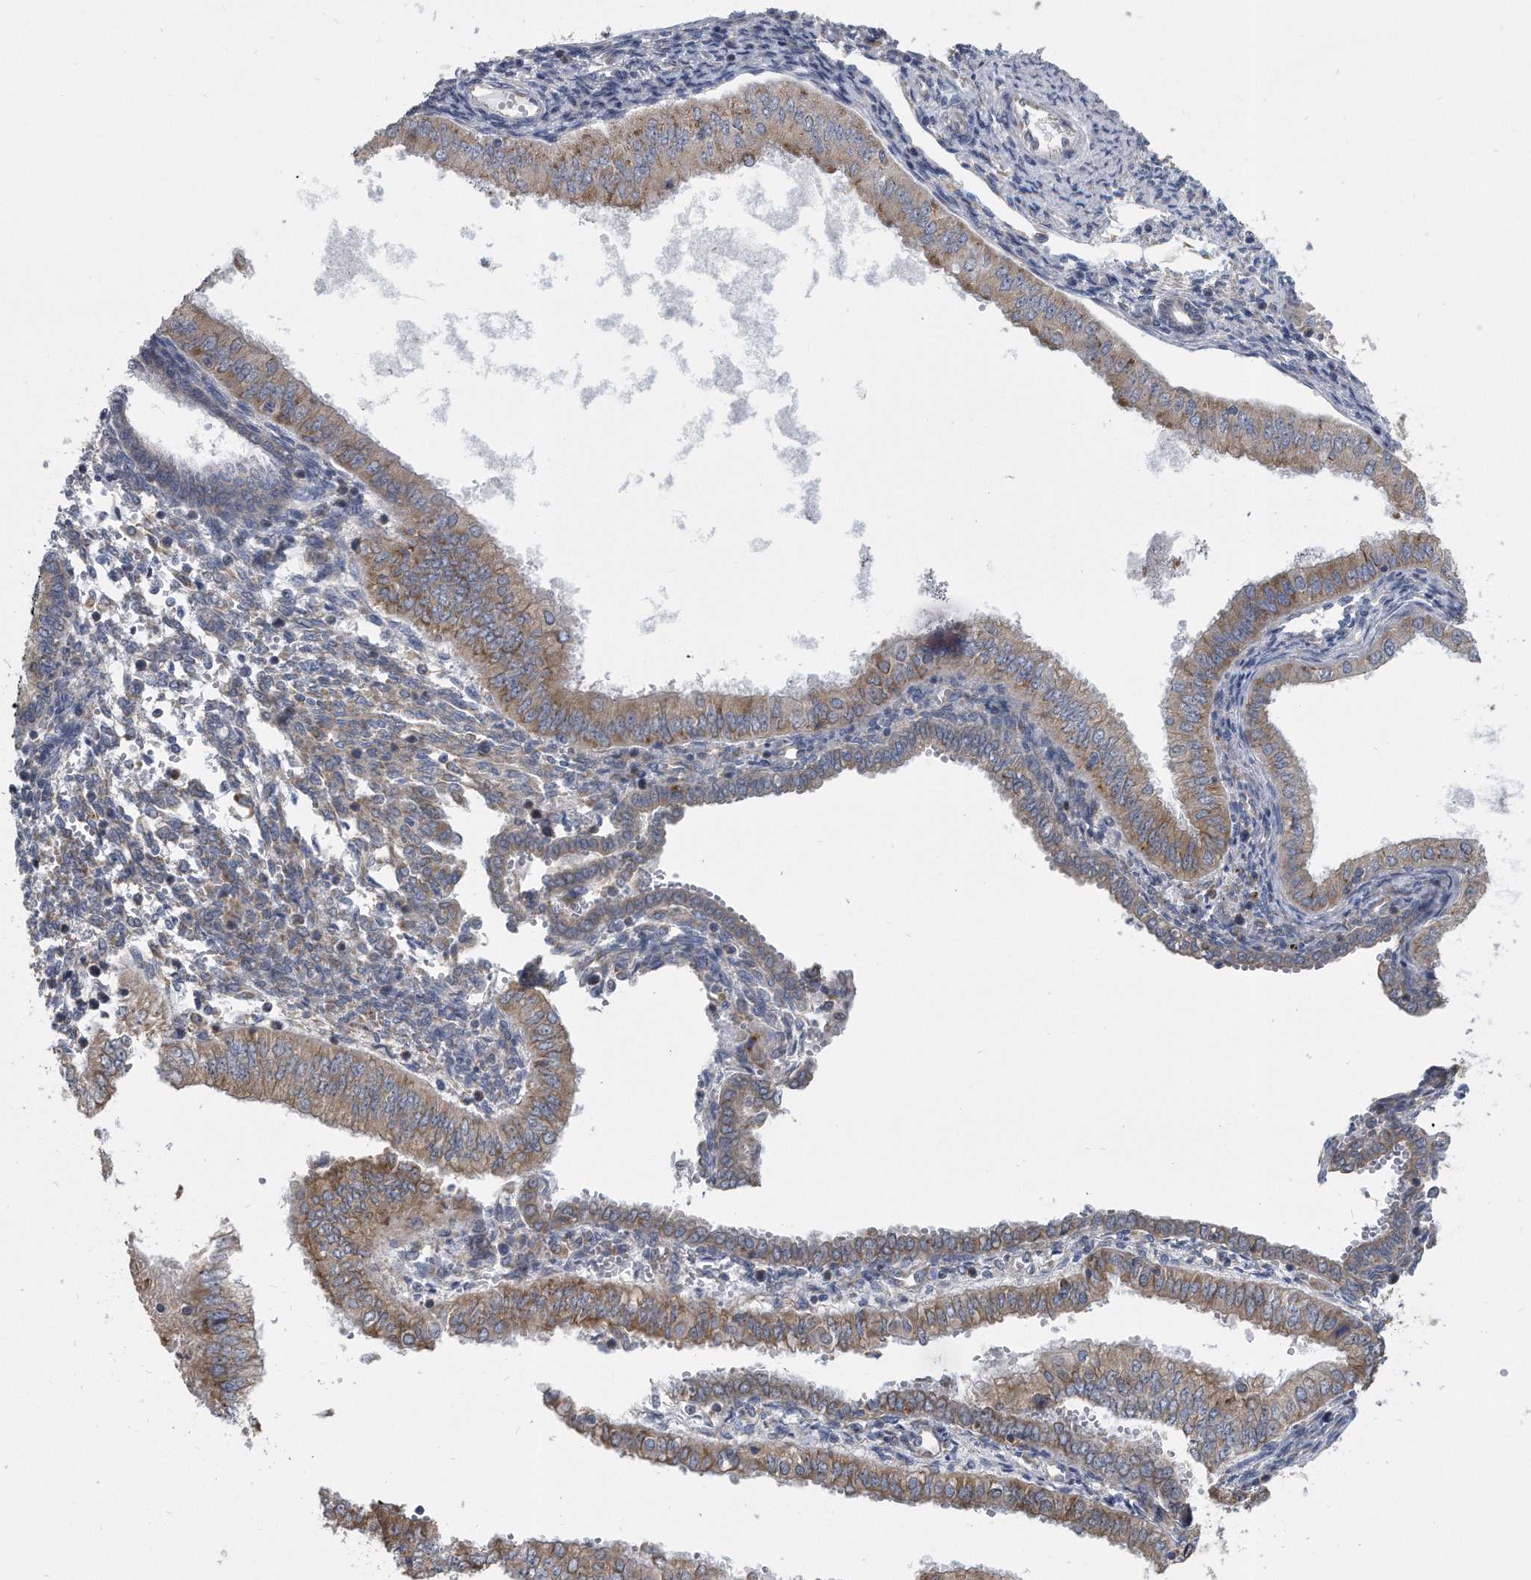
{"staining": {"intensity": "moderate", "quantity": ">75%", "location": "cytoplasmic/membranous"}, "tissue": "endometrial cancer", "cell_type": "Tumor cells", "image_type": "cancer", "snomed": [{"axis": "morphology", "description": "Normal tissue, NOS"}, {"axis": "morphology", "description": "Adenocarcinoma, NOS"}, {"axis": "topography", "description": "Endometrium"}], "caption": "IHC of human adenocarcinoma (endometrial) displays medium levels of moderate cytoplasmic/membranous staining in approximately >75% of tumor cells. (DAB IHC, brown staining for protein, blue staining for nuclei).", "gene": "CCDC47", "patient": {"sex": "female", "age": 53}}